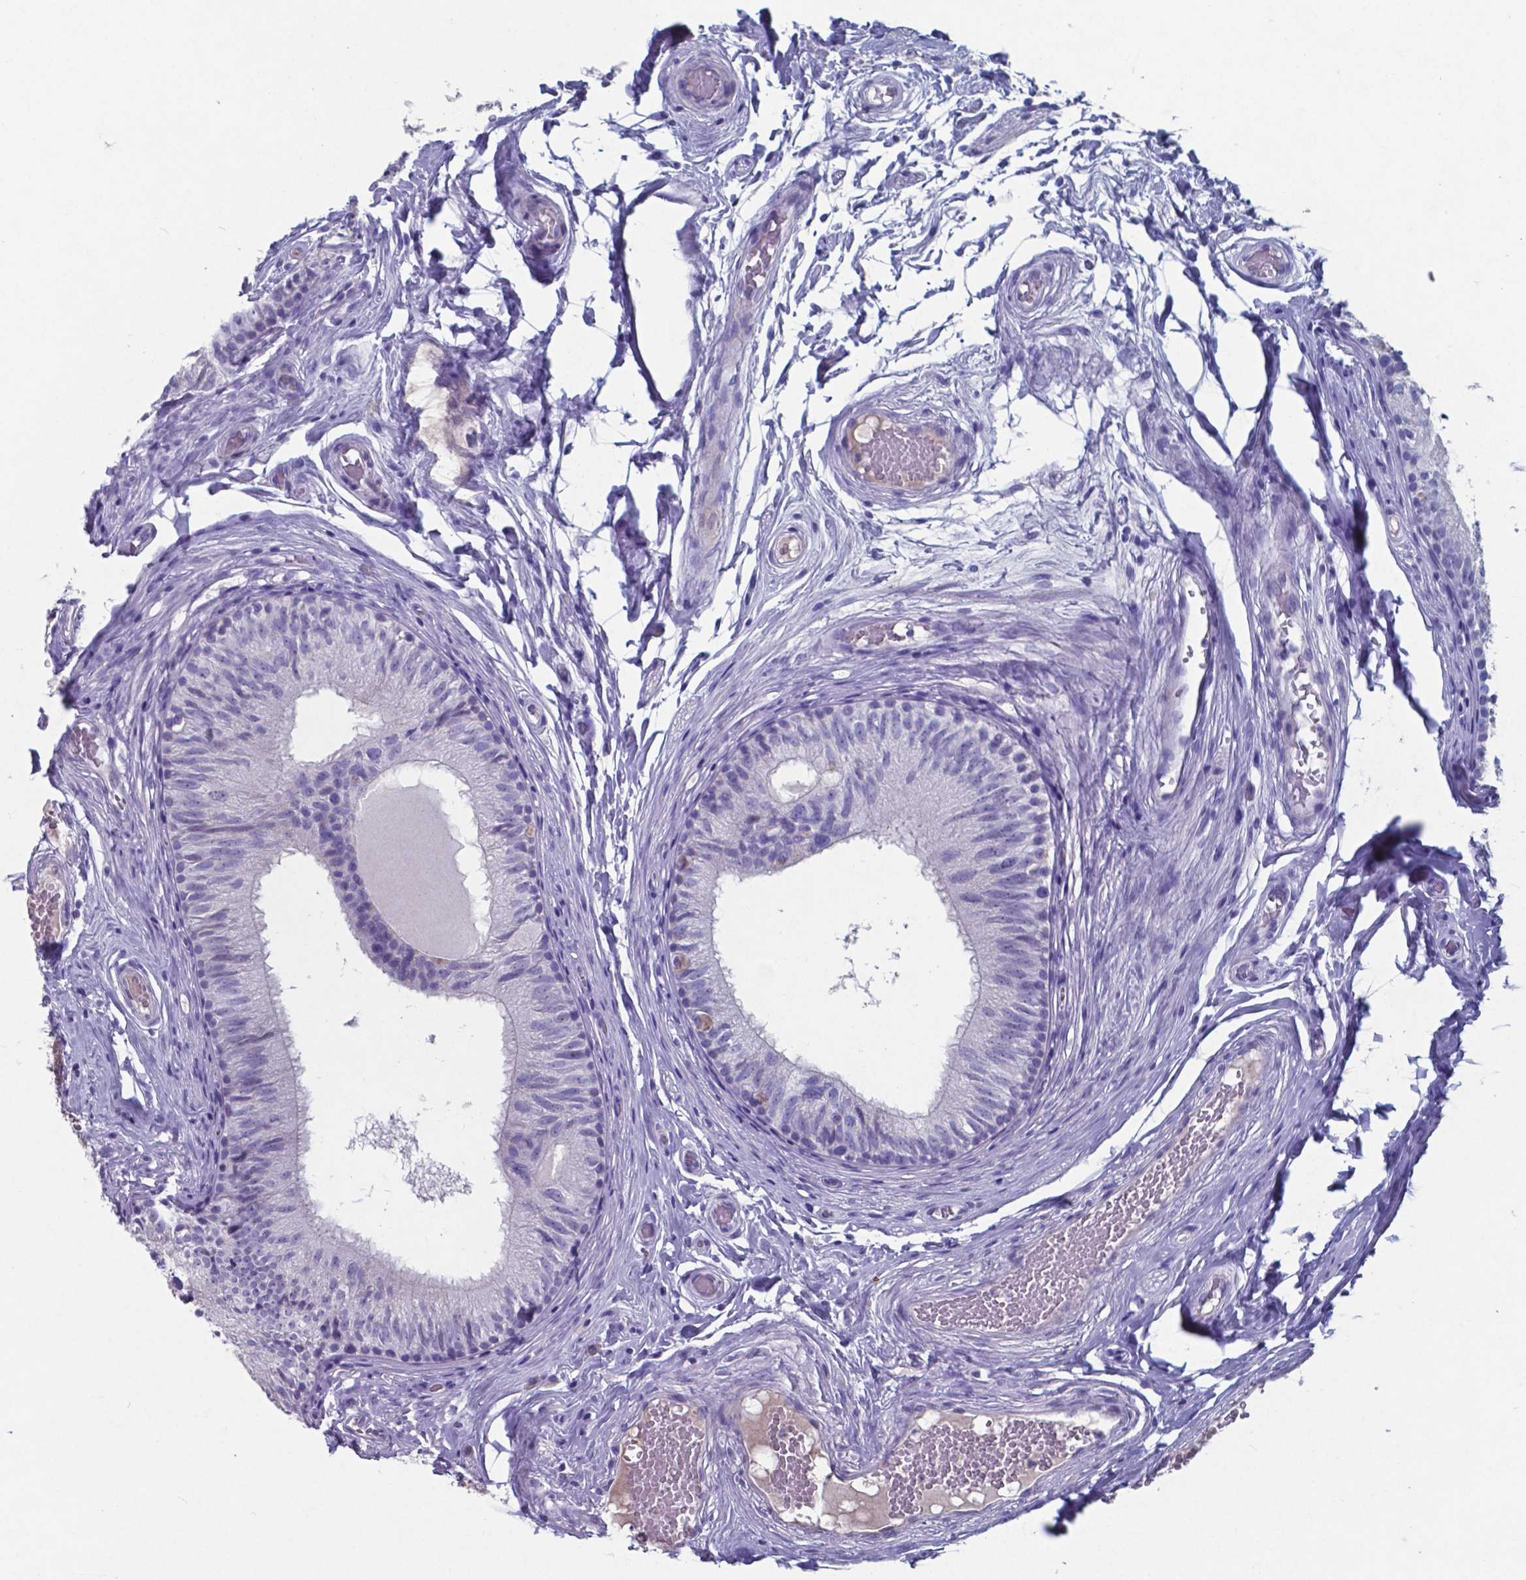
{"staining": {"intensity": "negative", "quantity": "none", "location": "none"}, "tissue": "epididymis", "cell_type": "Glandular cells", "image_type": "normal", "snomed": [{"axis": "morphology", "description": "Normal tissue, NOS"}, {"axis": "topography", "description": "Epididymis"}], "caption": "Immunohistochemical staining of unremarkable human epididymis reveals no significant expression in glandular cells.", "gene": "TTR", "patient": {"sex": "male", "age": 29}}